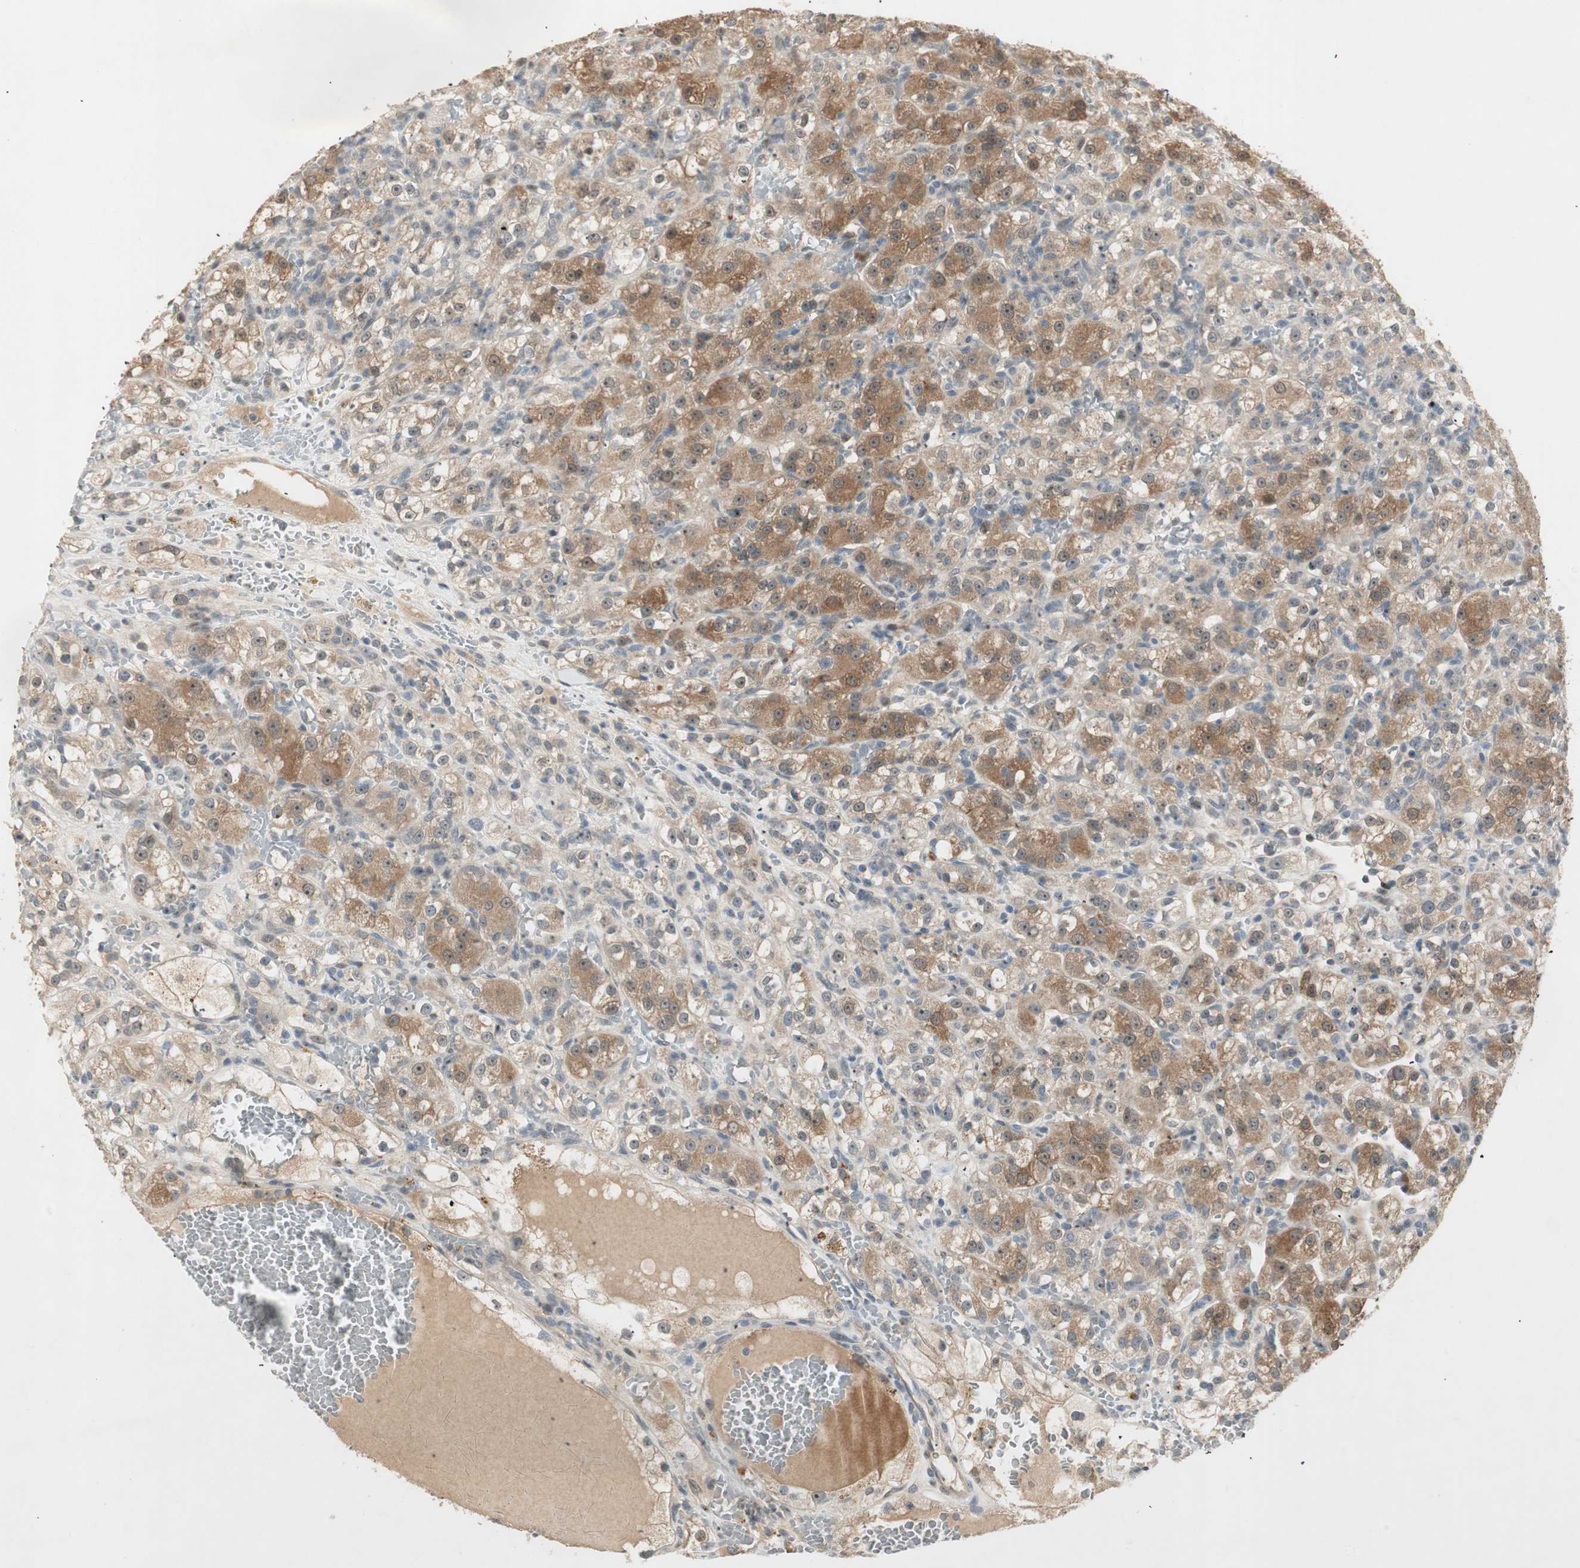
{"staining": {"intensity": "moderate", "quantity": ">75%", "location": "cytoplasmic/membranous"}, "tissue": "renal cancer", "cell_type": "Tumor cells", "image_type": "cancer", "snomed": [{"axis": "morphology", "description": "Normal tissue, NOS"}, {"axis": "morphology", "description": "Adenocarcinoma, NOS"}, {"axis": "topography", "description": "Kidney"}], "caption": "Immunohistochemistry (IHC) staining of renal cancer (adenocarcinoma), which shows medium levels of moderate cytoplasmic/membranous staining in approximately >75% of tumor cells indicating moderate cytoplasmic/membranous protein expression. The staining was performed using DAB (3,3'-diaminobenzidine) (brown) for protein detection and nuclei were counterstained in hematoxylin (blue).", "gene": "ACSL5", "patient": {"sex": "male", "age": 61}}